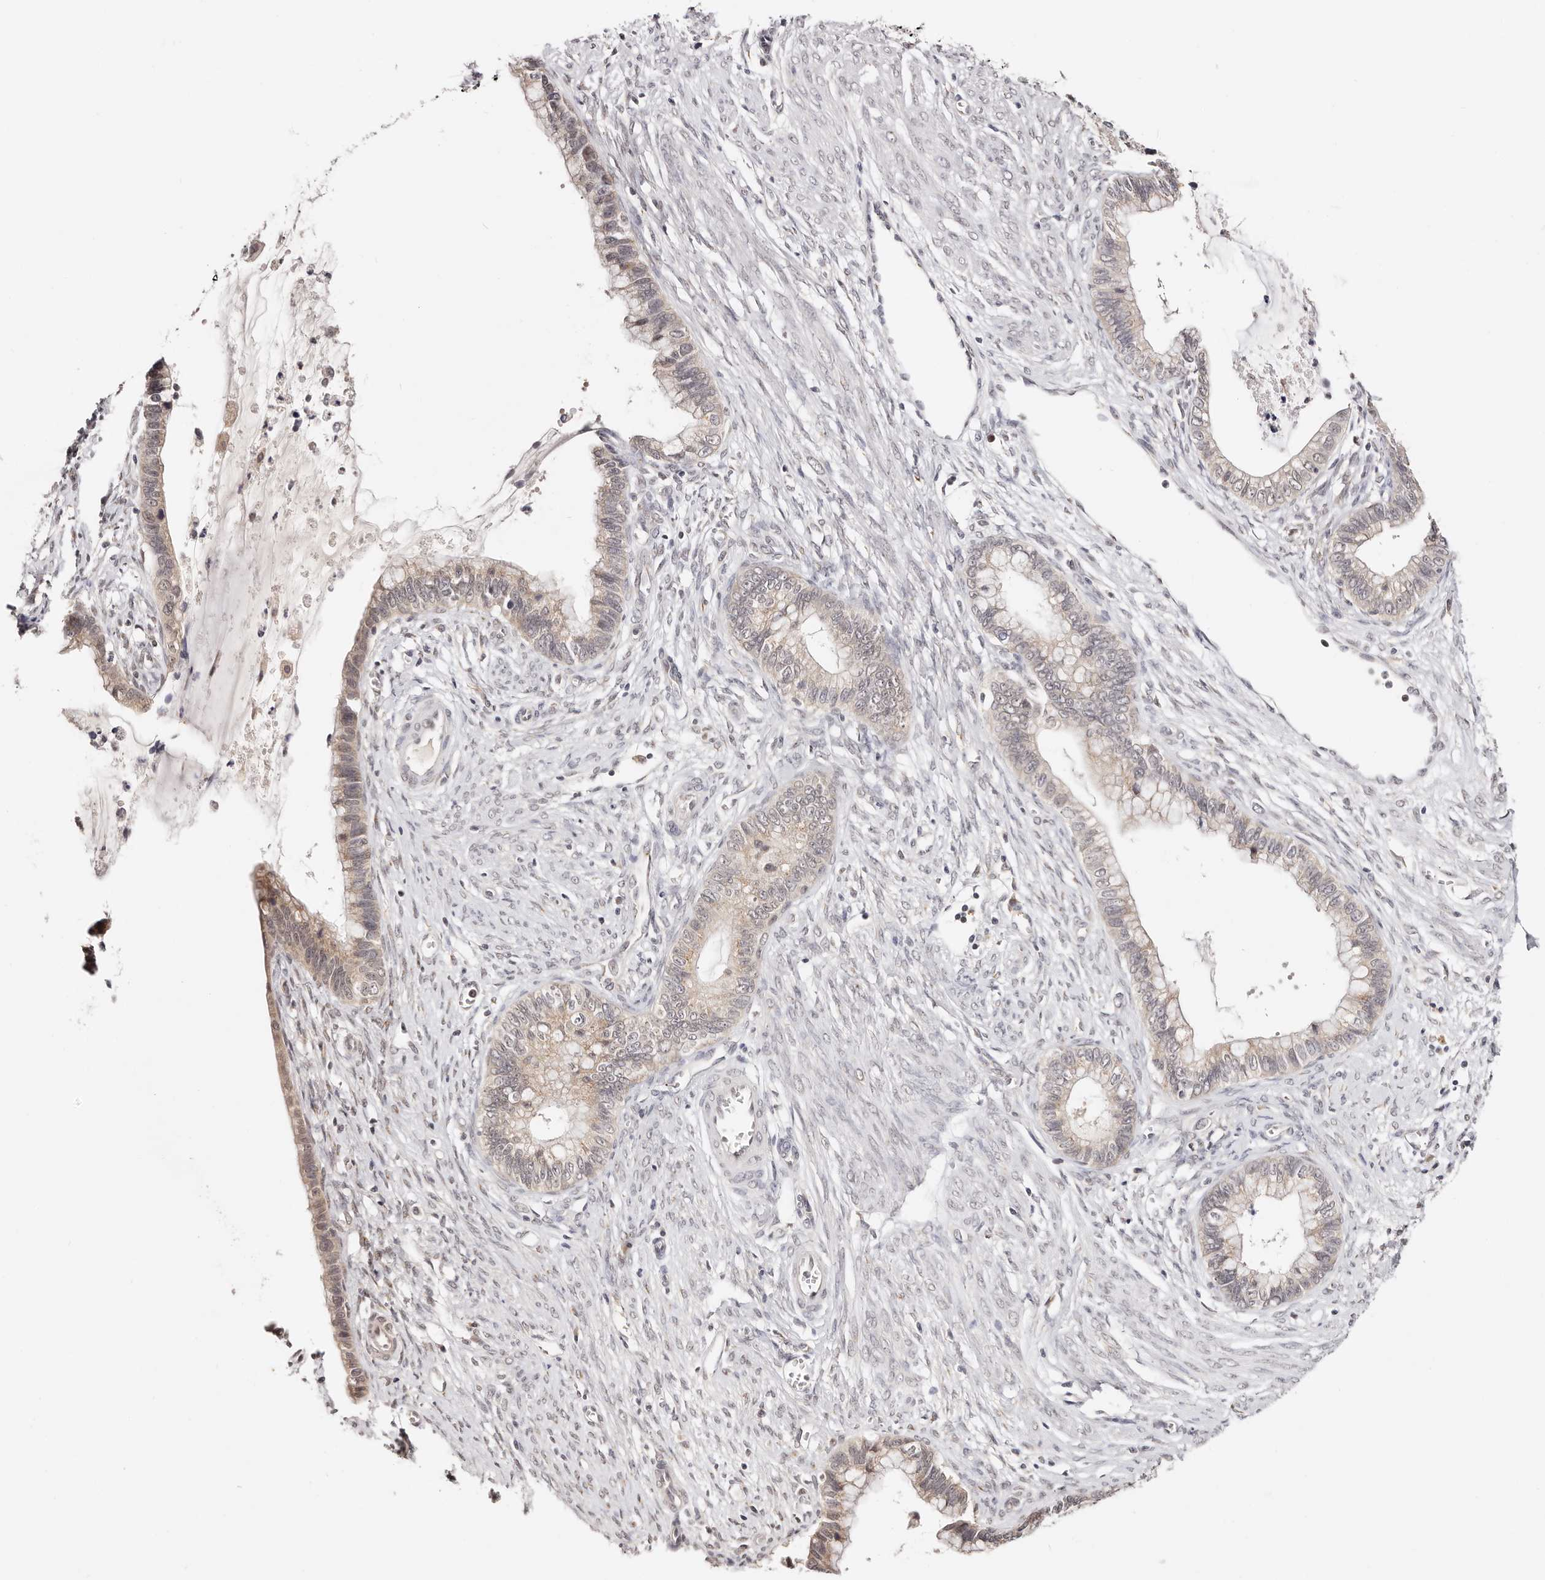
{"staining": {"intensity": "weak", "quantity": "25%-75%", "location": "cytoplasmic/membranous"}, "tissue": "cervical cancer", "cell_type": "Tumor cells", "image_type": "cancer", "snomed": [{"axis": "morphology", "description": "Adenocarcinoma, NOS"}, {"axis": "topography", "description": "Cervix"}], "caption": "There is low levels of weak cytoplasmic/membranous positivity in tumor cells of cervical cancer (adenocarcinoma), as demonstrated by immunohistochemical staining (brown color).", "gene": "VIPAS39", "patient": {"sex": "female", "age": 44}}